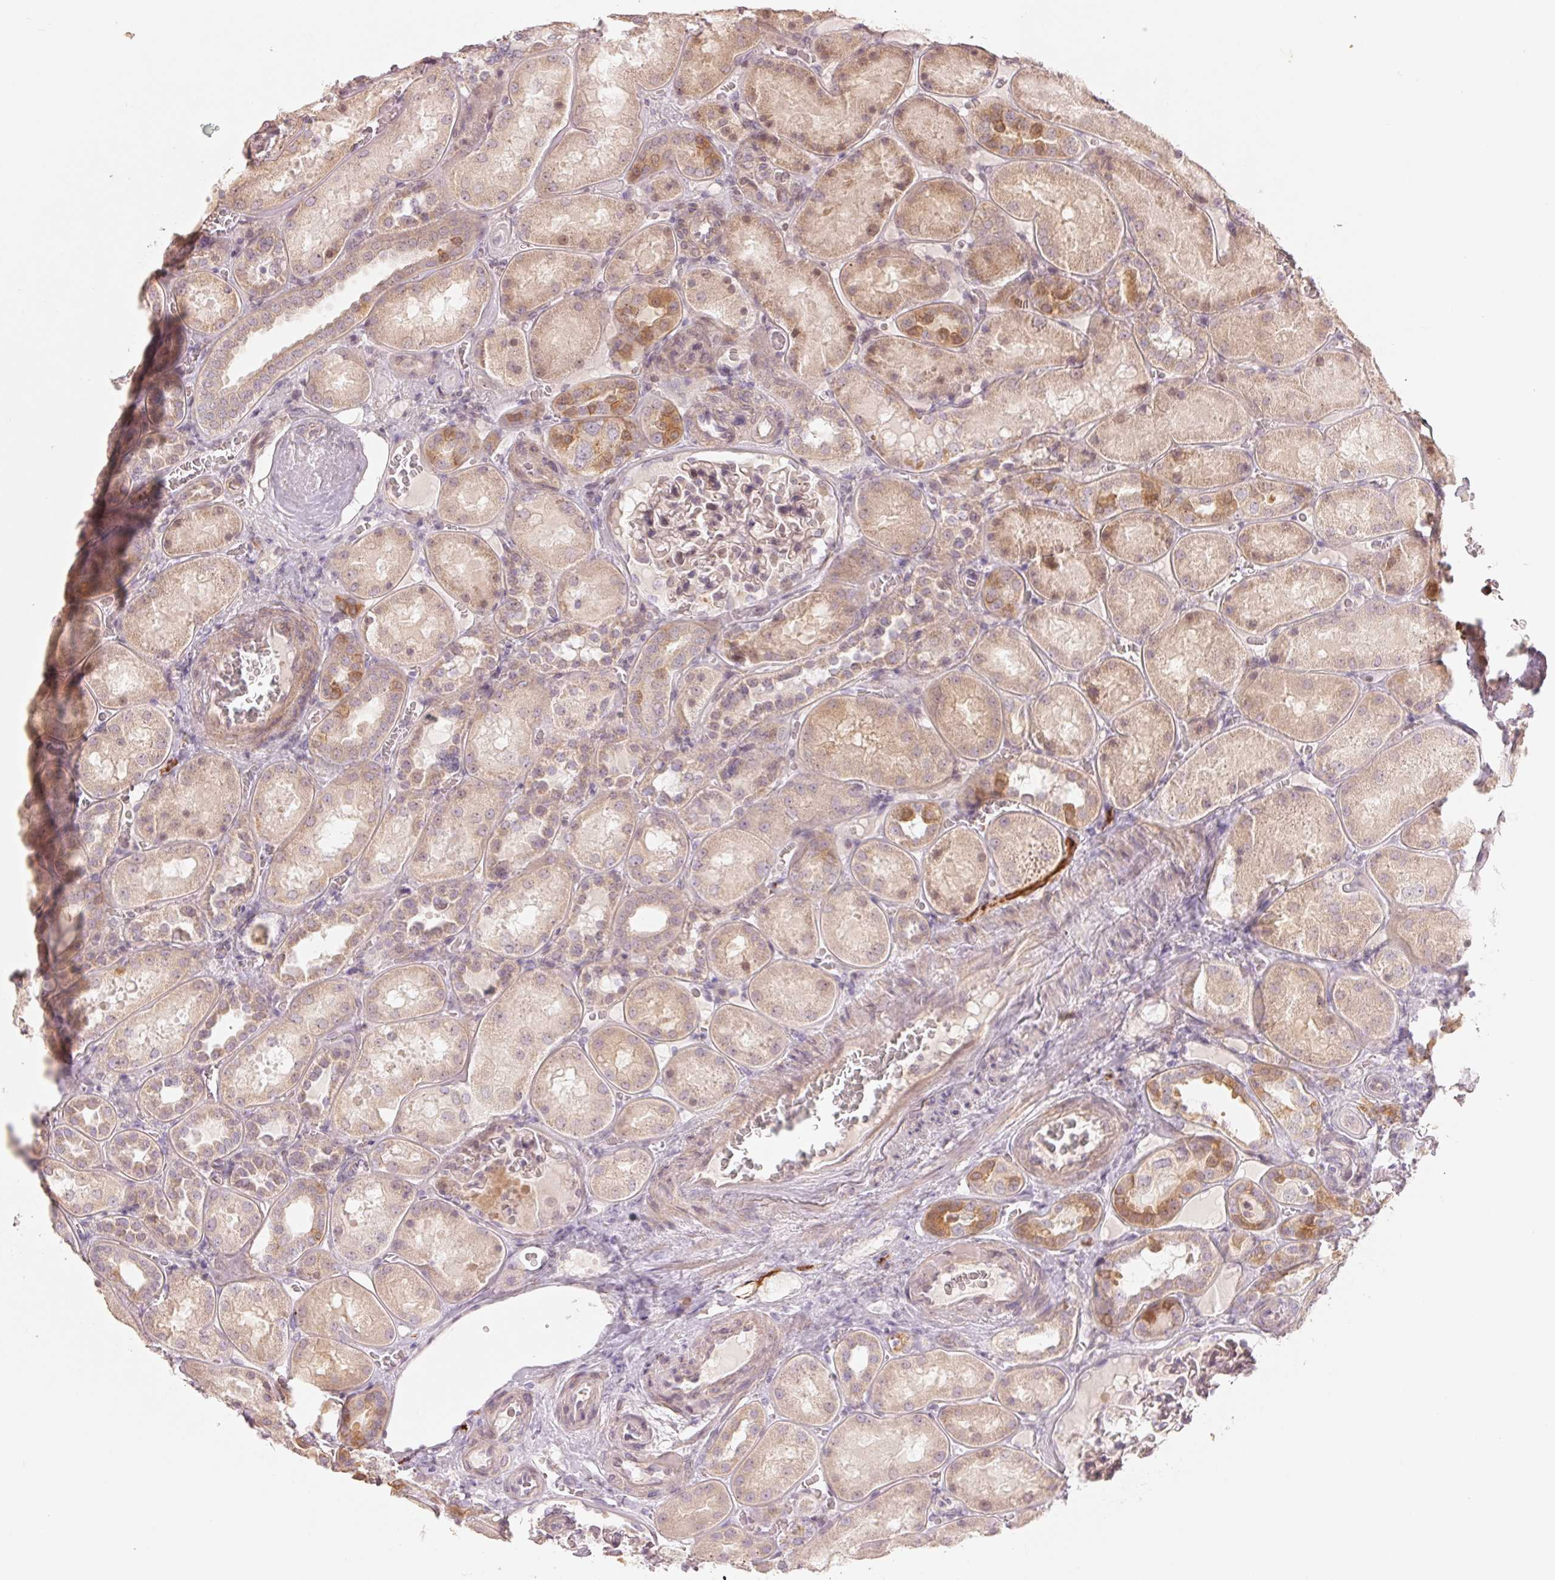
{"staining": {"intensity": "weak", "quantity": "<25%", "location": "cytoplasmic/membranous"}, "tissue": "kidney", "cell_type": "Cells in glomeruli", "image_type": "normal", "snomed": [{"axis": "morphology", "description": "Normal tissue, NOS"}, {"axis": "topography", "description": "Kidney"}], "caption": "DAB immunohistochemical staining of normal kidney demonstrates no significant staining in cells in glomeruli.", "gene": "DENND2C", "patient": {"sex": "male", "age": 73}}